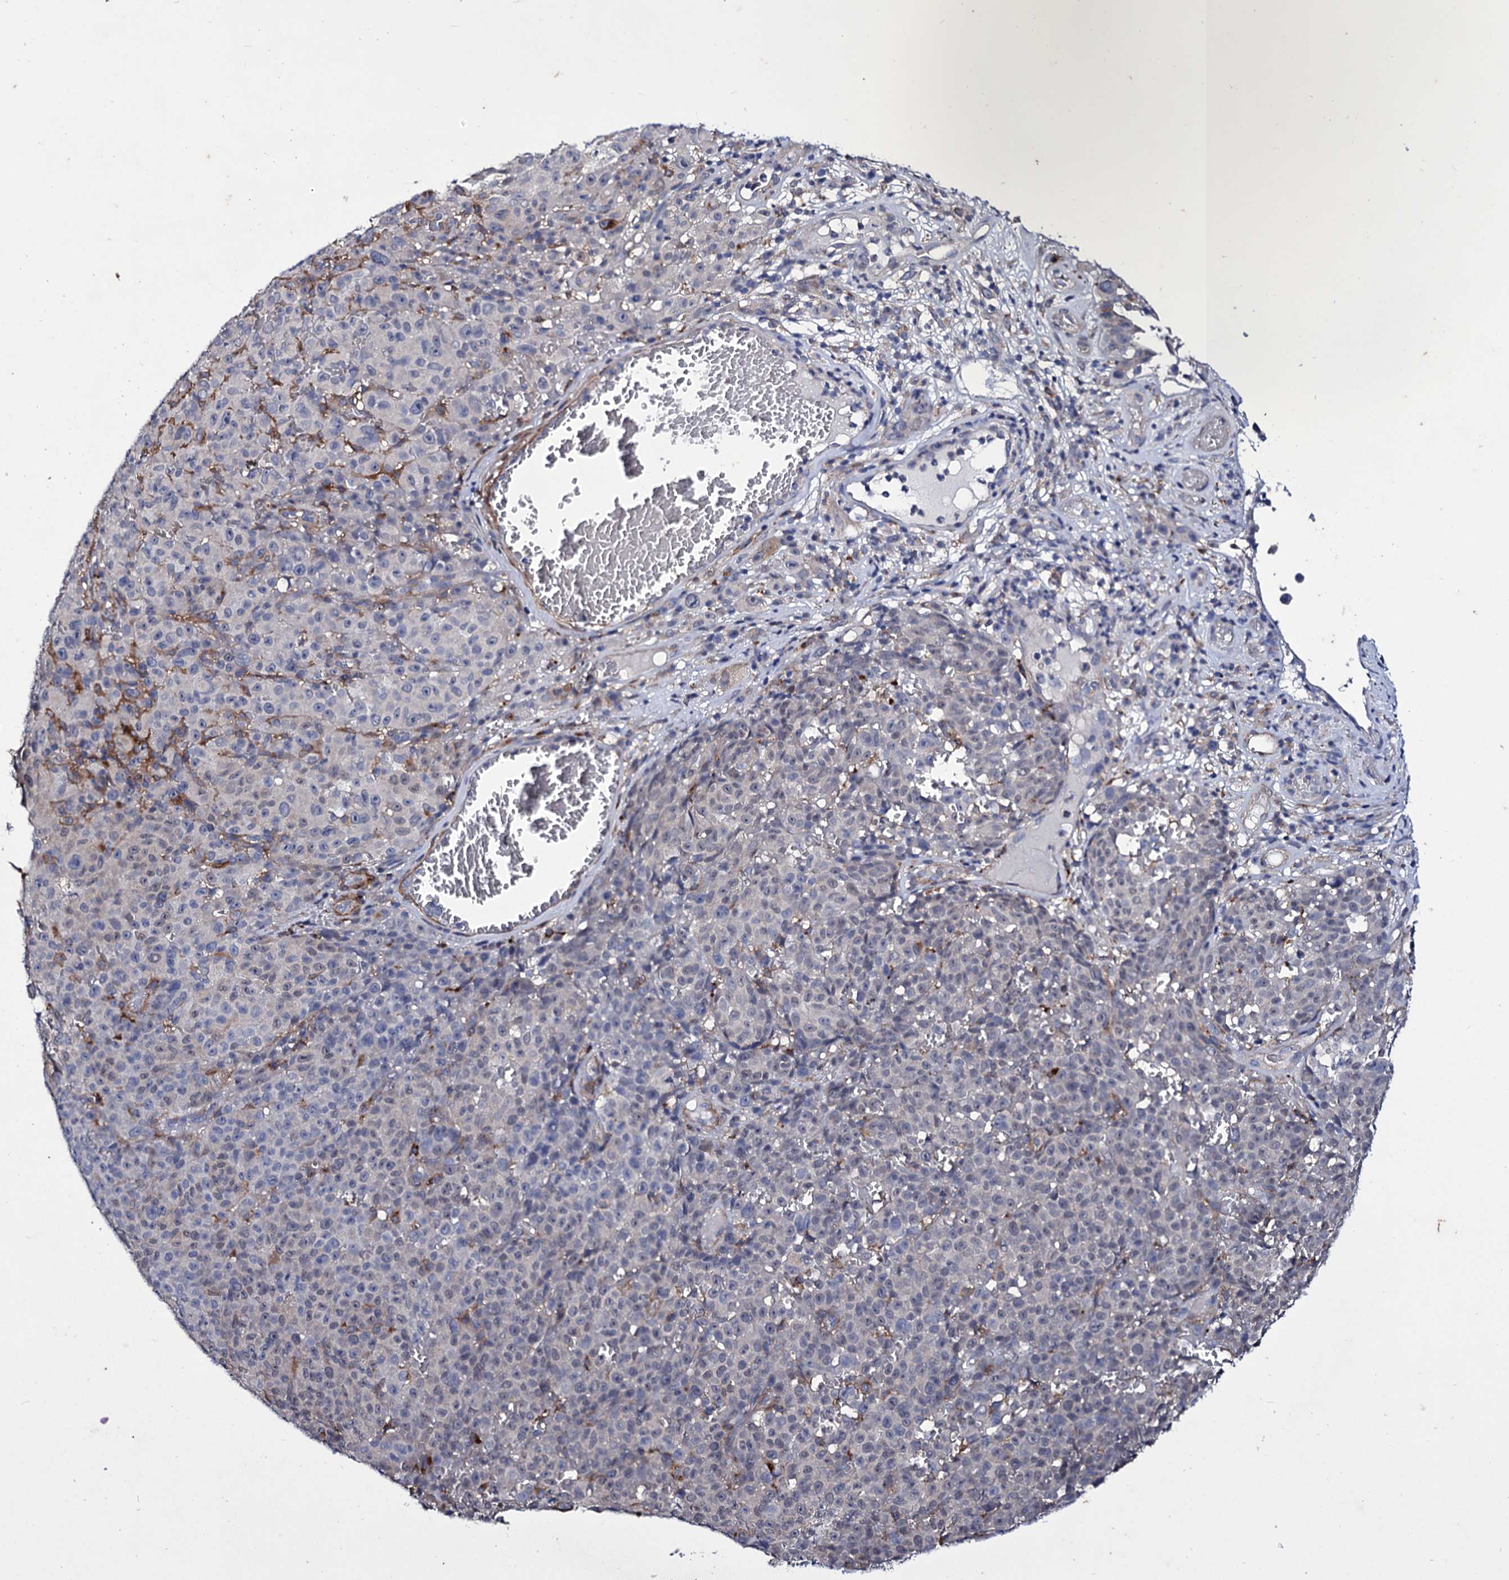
{"staining": {"intensity": "negative", "quantity": "none", "location": "none"}, "tissue": "melanoma", "cell_type": "Tumor cells", "image_type": "cancer", "snomed": [{"axis": "morphology", "description": "Malignant melanoma, NOS"}, {"axis": "topography", "description": "Skin"}], "caption": "Immunohistochemistry of human malignant melanoma reveals no expression in tumor cells.", "gene": "AXL", "patient": {"sex": "female", "age": 82}}